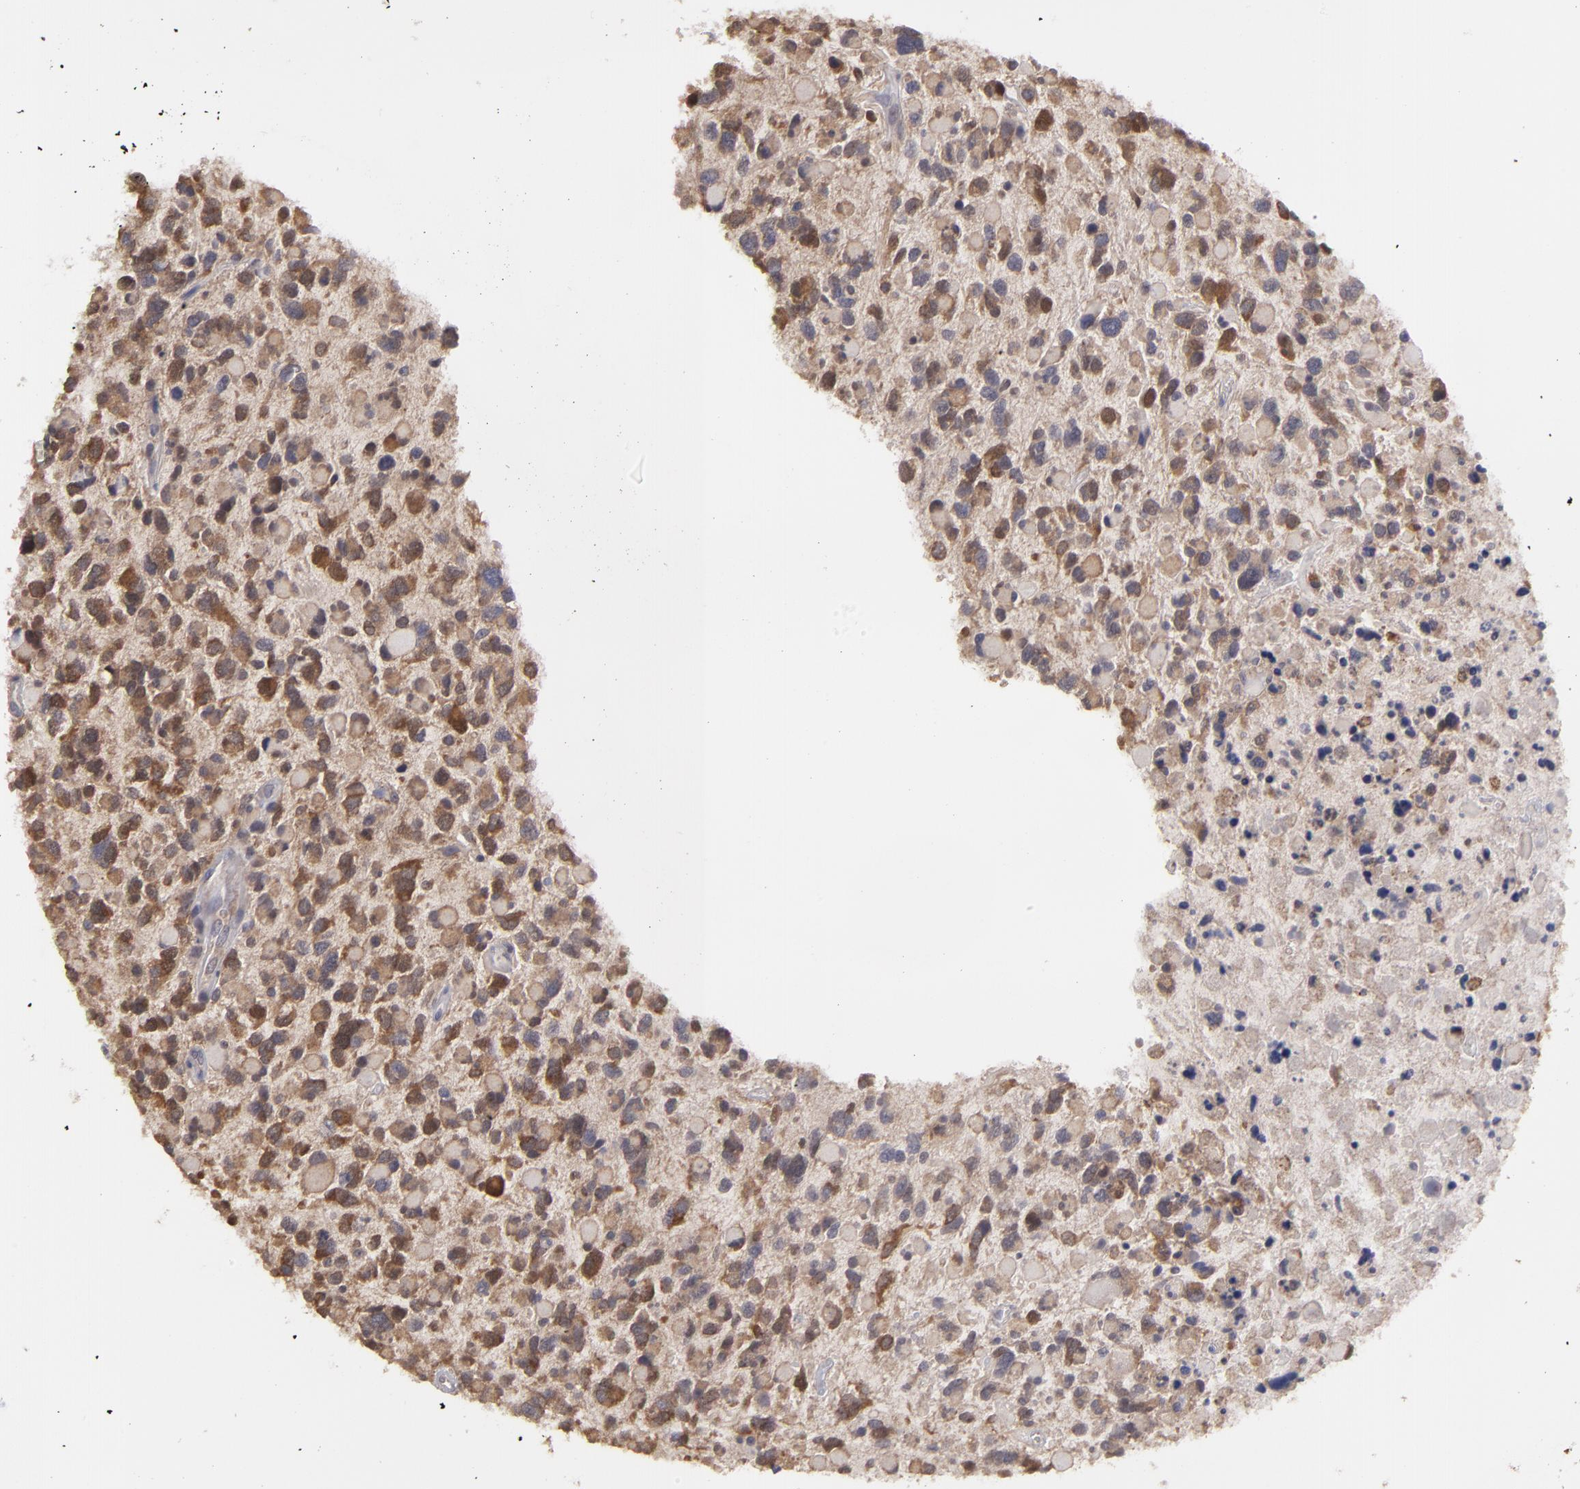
{"staining": {"intensity": "strong", "quantity": ">75%", "location": "cytoplasmic/membranous"}, "tissue": "glioma", "cell_type": "Tumor cells", "image_type": "cancer", "snomed": [{"axis": "morphology", "description": "Glioma, malignant, High grade"}, {"axis": "topography", "description": "Brain"}], "caption": "Protein staining of glioma tissue displays strong cytoplasmic/membranous positivity in approximately >75% of tumor cells.", "gene": "MTHFD1", "patient": {"sex": "female", "age": 37}}